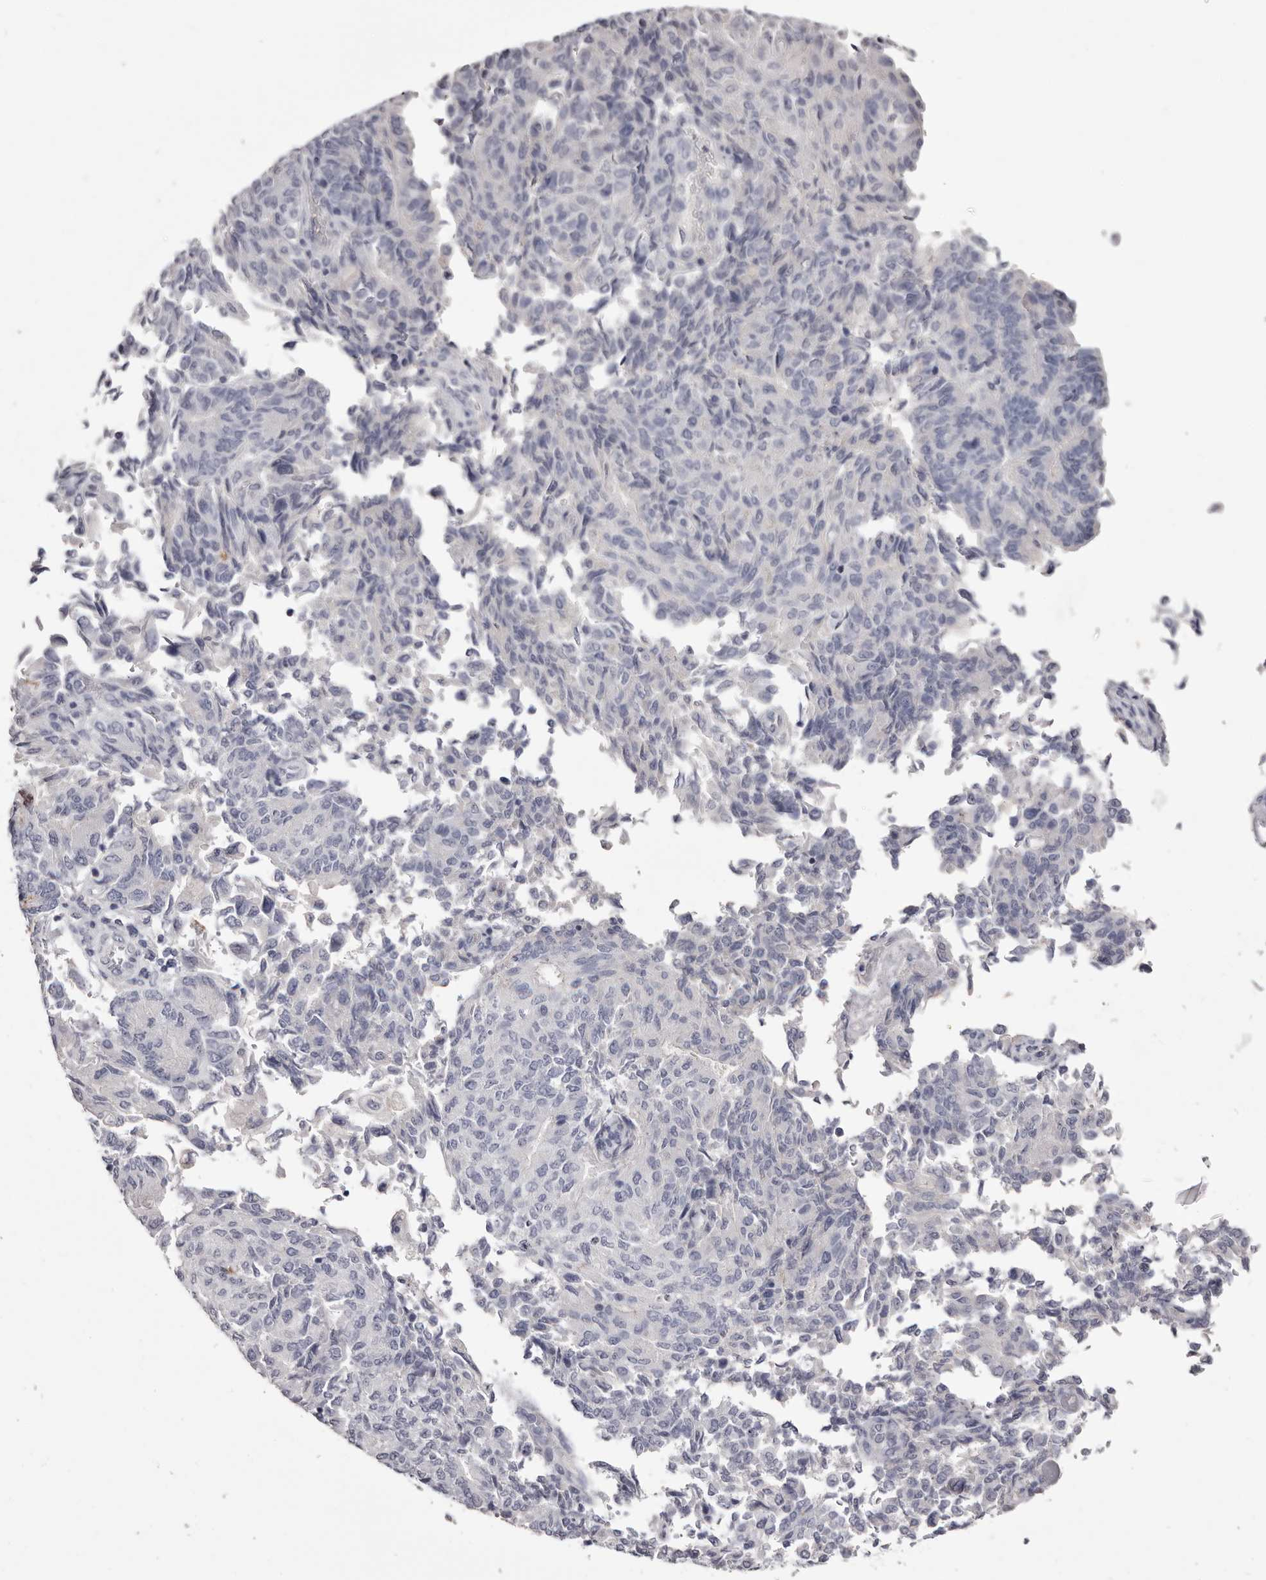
{"staining": {"intensity": "negative", "quantity": "none", "location": "none"}, "tissue": "endometrial cancer", "cell_type": "Tumor cells", "image_type": "cancer", "snomed": [{"axis": "morphology", "description": "Adenocarcinoma, NOS"}, {"axis": "topography", "description": "Endometrium"}], "caption": "DAB immunohistochemical staining of endometrial cancer demonstrates no significant expression in tumor cells.", "gene": "CA6", "patient": {"sex": "female", "age": 80}}